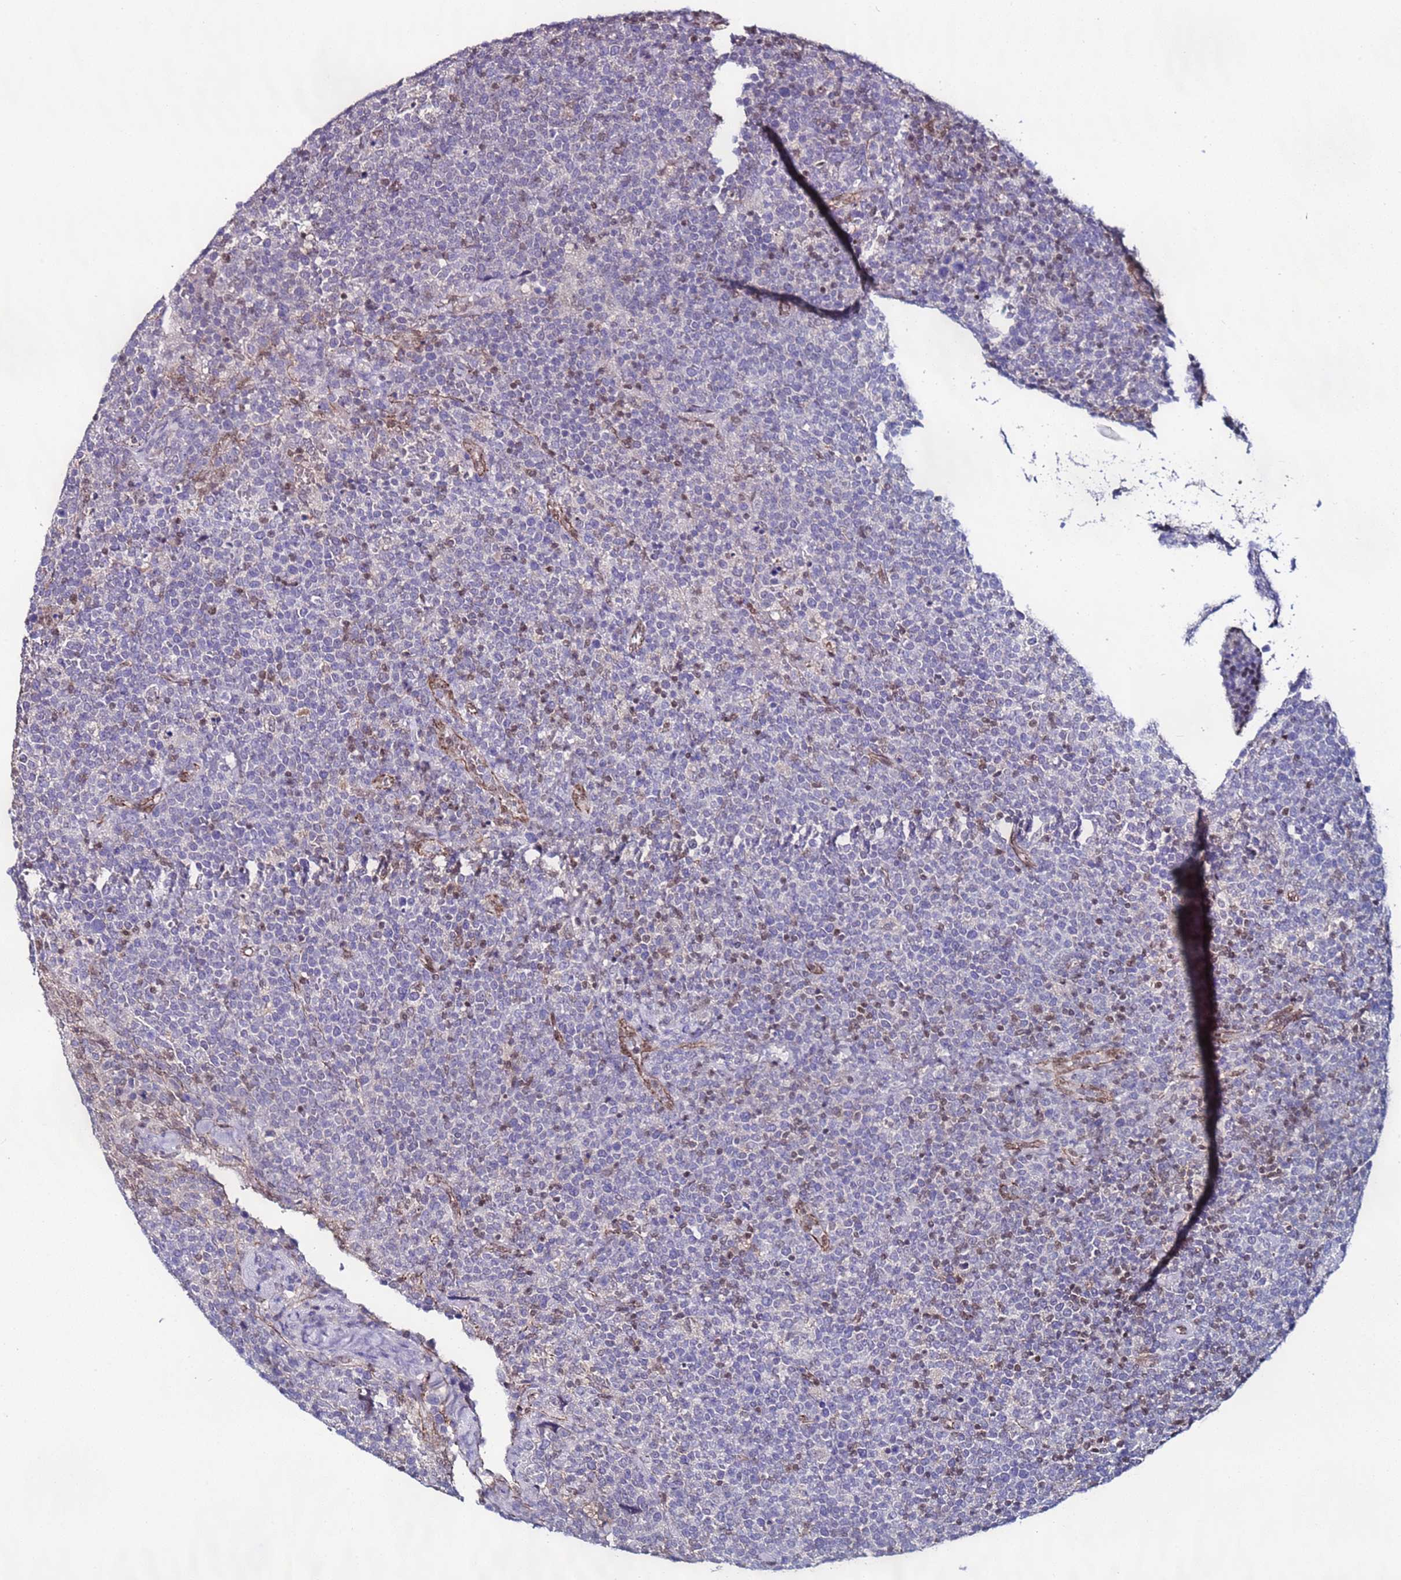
{"staining": {"intensity": "negative", "quantity": "none", "location": "none"}, "tissue": "lymphoma", "cell_type": "Tumor cells", "image_type": "cancer", "snomed": [{"axis": "morphology", "description": "Malignant lymphoma, non-Hodgkin's type, High grade"}, {"axis": "topography", "description": "Lymph node"}], "caption": "Malignant lymphoma, non-Hodgkin's type (high-grade) was stained to show a protein in brown. There is no significant expression in tumor cells. Nuclei are stained in blue.", "gene": "TENM3", "patient": {"sex": "male", "age": 61}}